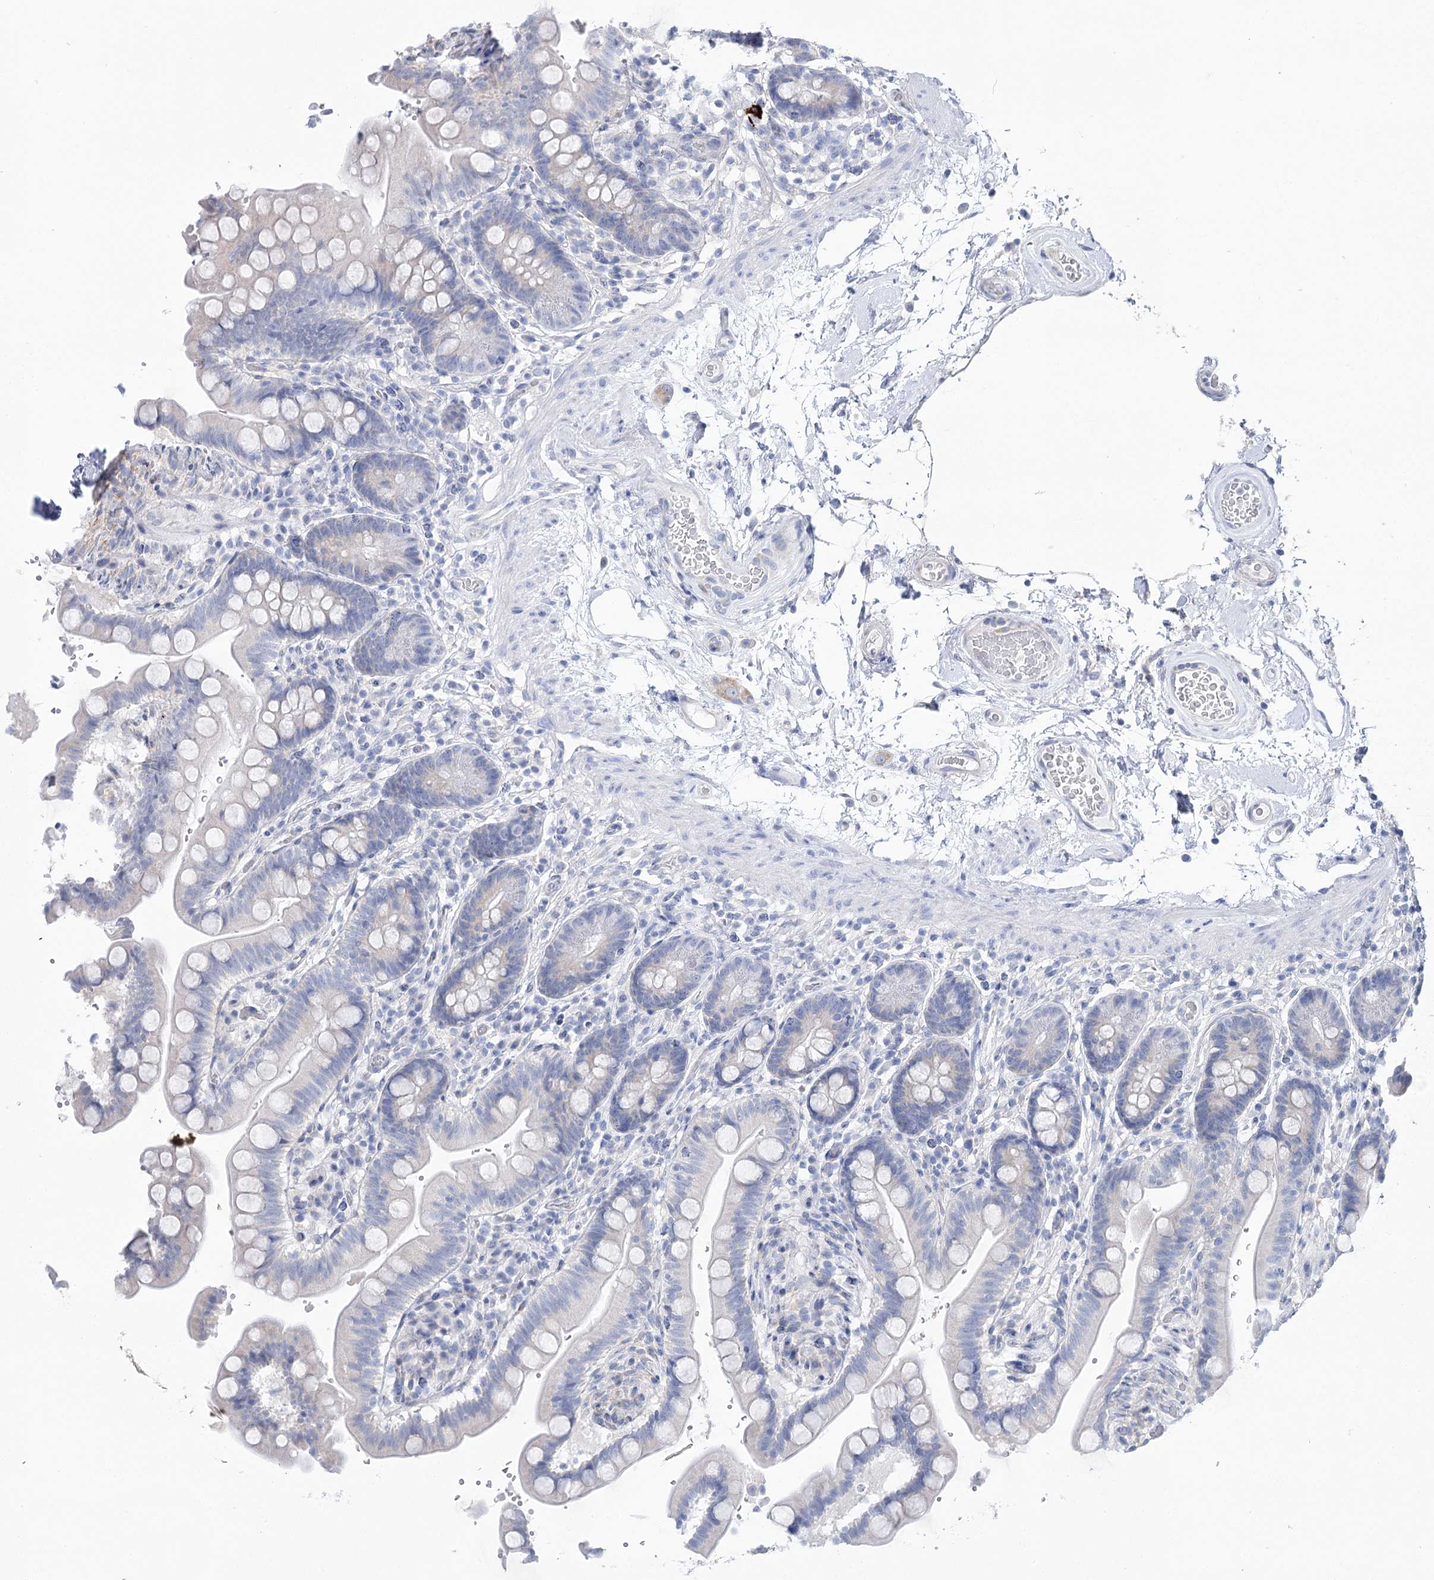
{"staining": {"intensity": "negative", "quantity": "none", "location": "none"}, "tissue": "colon", "cell_type": "Endothelial cells", "image_type": "normal", "snomed": [{"axis": "morphology", "description": "Normal tissue, NOS"}, {"axis": "topography", "description": "Smooth muscle"}, {"axis": "topography", "description": "Colon"}], "caption": "Endothelial cells show no significant positivity in unremarkable colon. (Stains: DAB (3,3'-diaminobenzidine) immunohistochemistry (IHC) with hematoxylin counter stain, Microscopy: brightfield microscopy at high magnification).", "gene": "CSN3", "patient": {"sex": "male", "age": 73}}